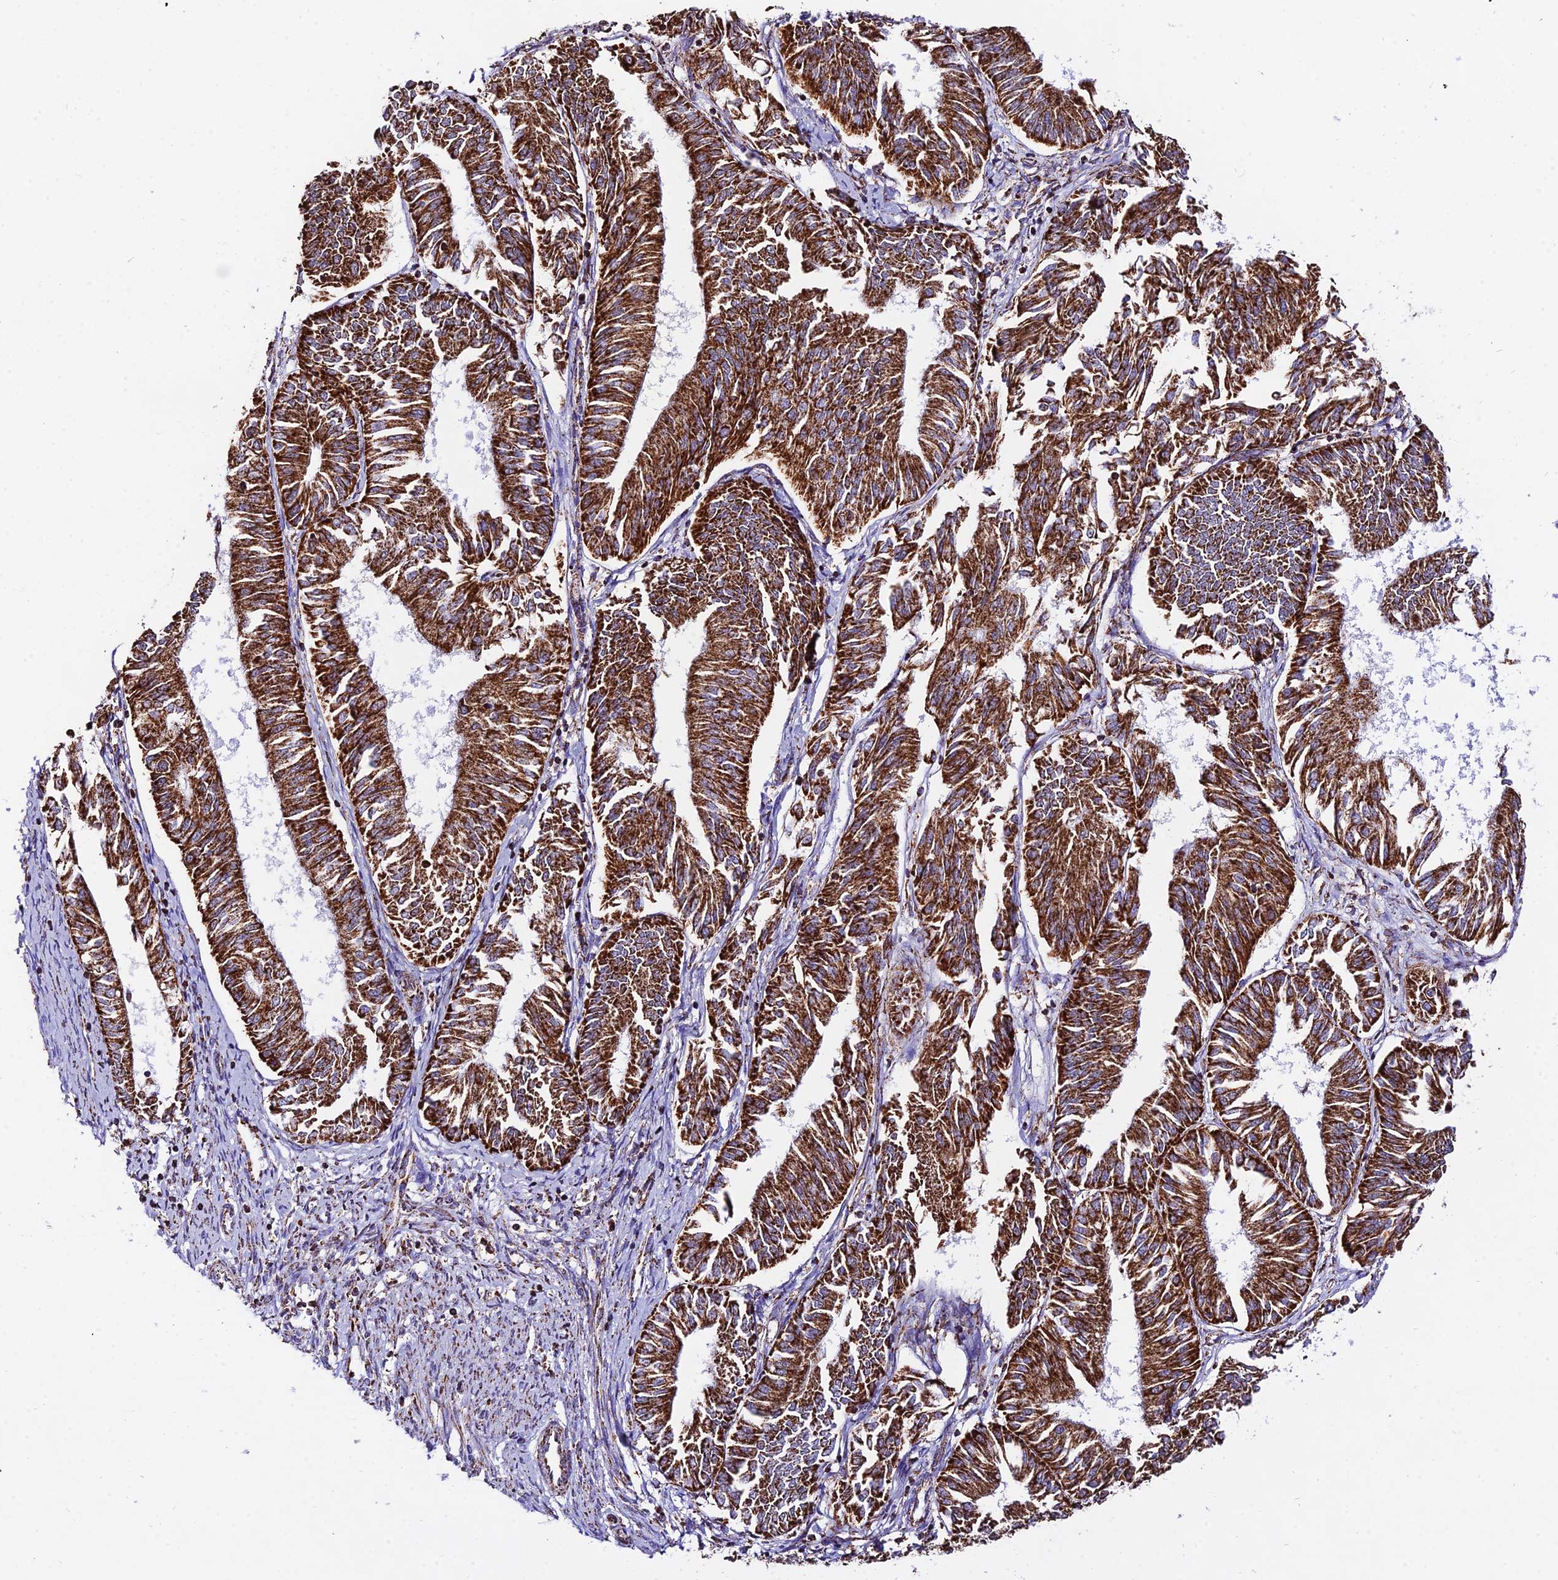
{"staining": {"intensity": "strong", "quantity": ">75%", "location": "cytoplasmic/membranous"}, "tissue": "endometrial cancer", "cell_type": "Tumor cells", "image_type": "cancer", "snomed": [{"axis": "morphology", "description": "Adenocarcinoma, NOS"}, {"axis": "topography", "description": "Endometrium"}], "caption": "Immunohistochemical staining of human adenocarcinoma (endometrial) displays high levels of strong cytoplasmic/membranous protein positivity in approximately >75% of tumor cells.", "gene": "ATP5PD", "patient": {"sex": "female", "age": 58}}